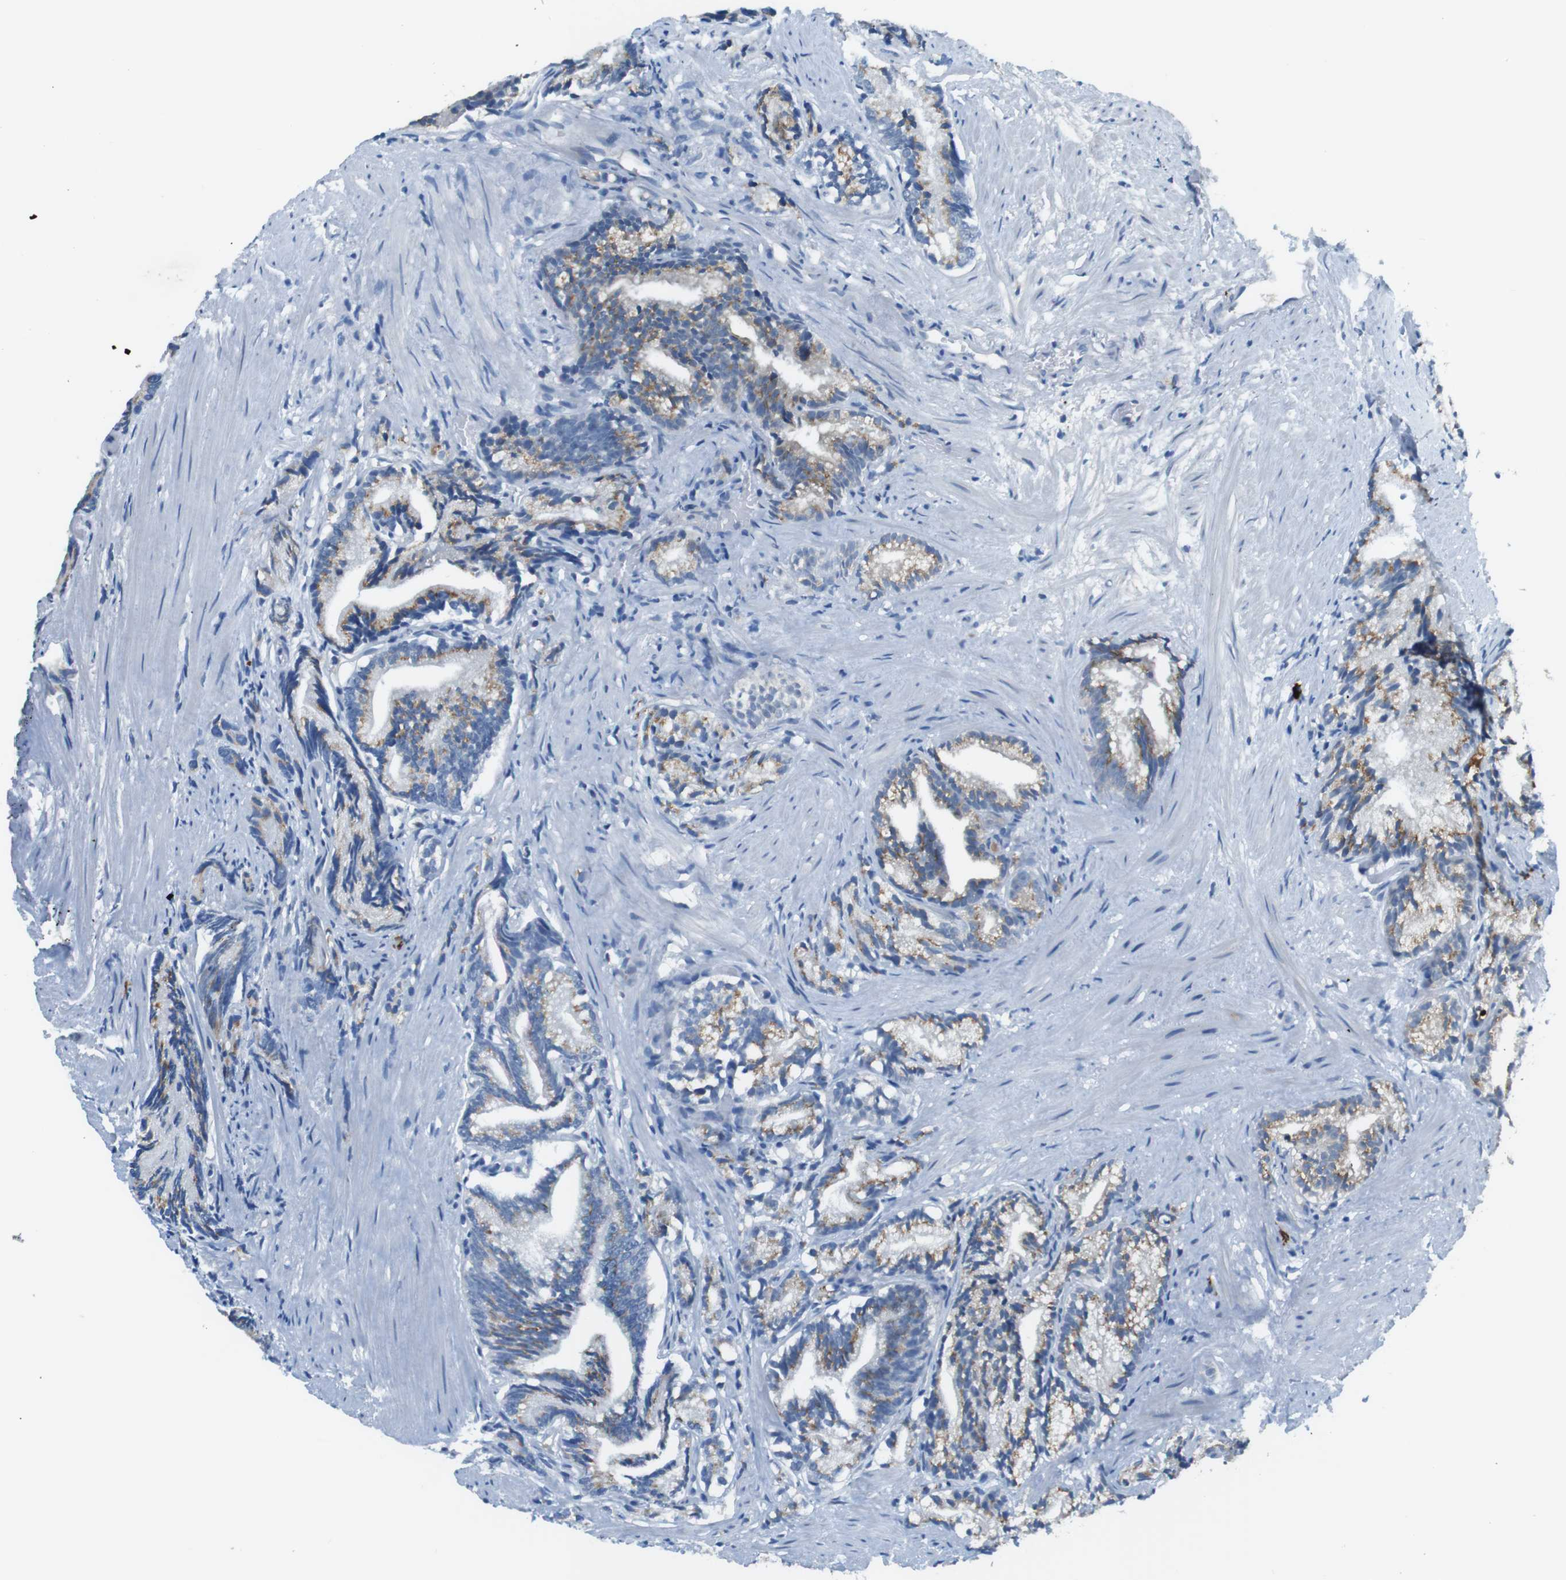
{"staining": {"intensity": "moderate", "quantity": ">75%", "location": "cytoplasmic/membranous"}, "tissue": "prostate cancer", "cell_type": "Tumor cells", "image_type": "cancer", "snomed": [{"axis": "morphology", "description": "Adenocarcinoma, Low grade"}, {"axis": "topography", "description": "Prostate"}], "caption": "The immunohistochemical stain shows moderate cytoplasmic/membranous expression in tumor cells of prostate adenocarcinoma (low-grade) tissue.", "gene": "SLC35A3", "patient": {"sex": "male", "age": 89}}